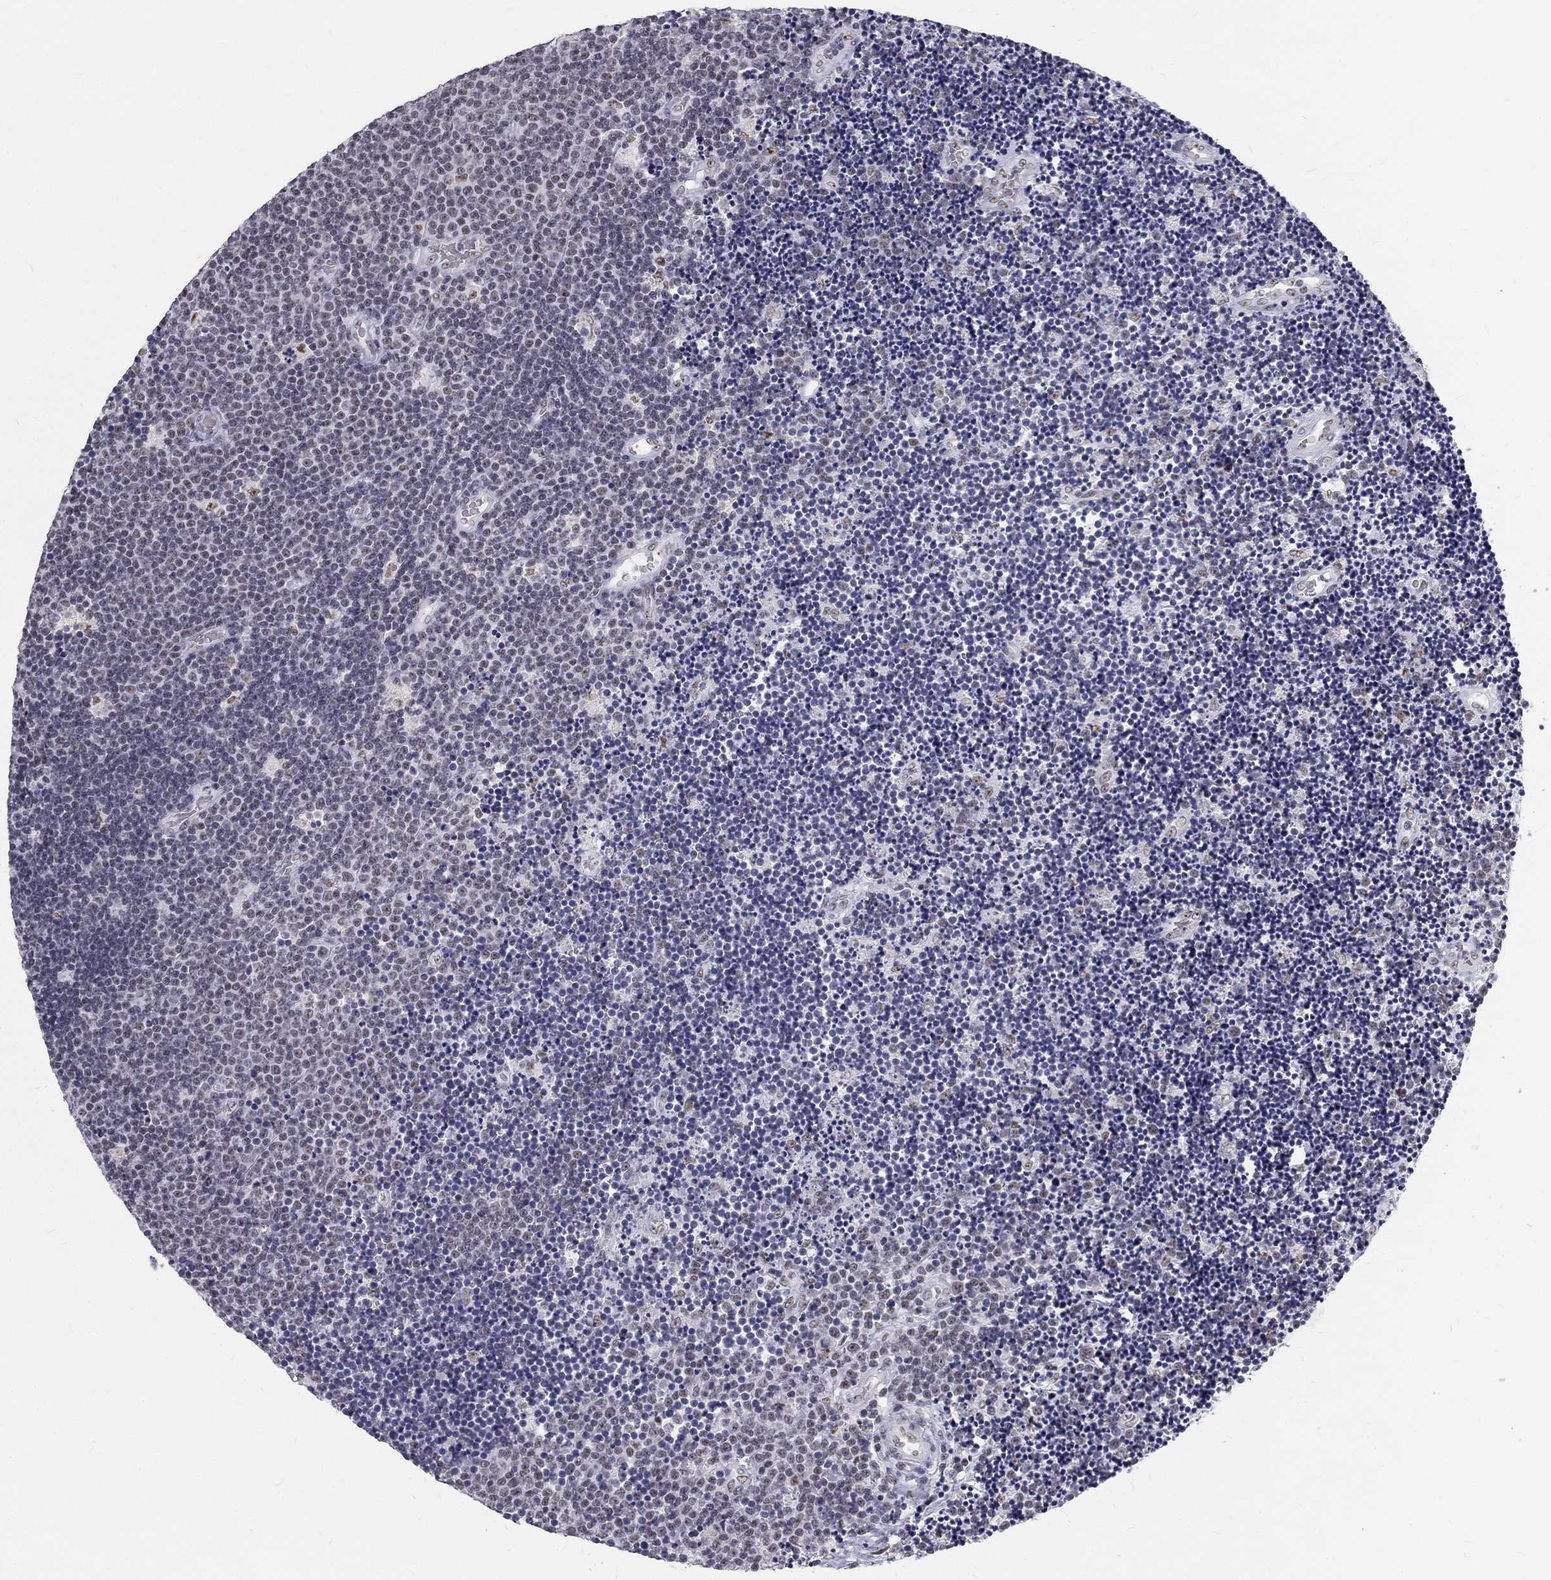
{"staining": {"intensity": "weak", "quantity": "<25%", "location": "nuclear"}, "tissue": "lymphoma", "cell_type": "Tumor cells", "image_type": "cancer", "snomed": [{"axis": "morphology", "description": "Malignant lymphoma, non-Hodgkin's type, Low grade"}, {"axis": "topography", "description": "Brain"}], "caption": "IHC histopathology image of human malignant lymphoma, non-Hodgkin's type (low-grade) stained for a protein (brown), which reveals no positivity in tumor cells.", "gene": "SNORC", "patient": {"sex": "female", "age": 66}}